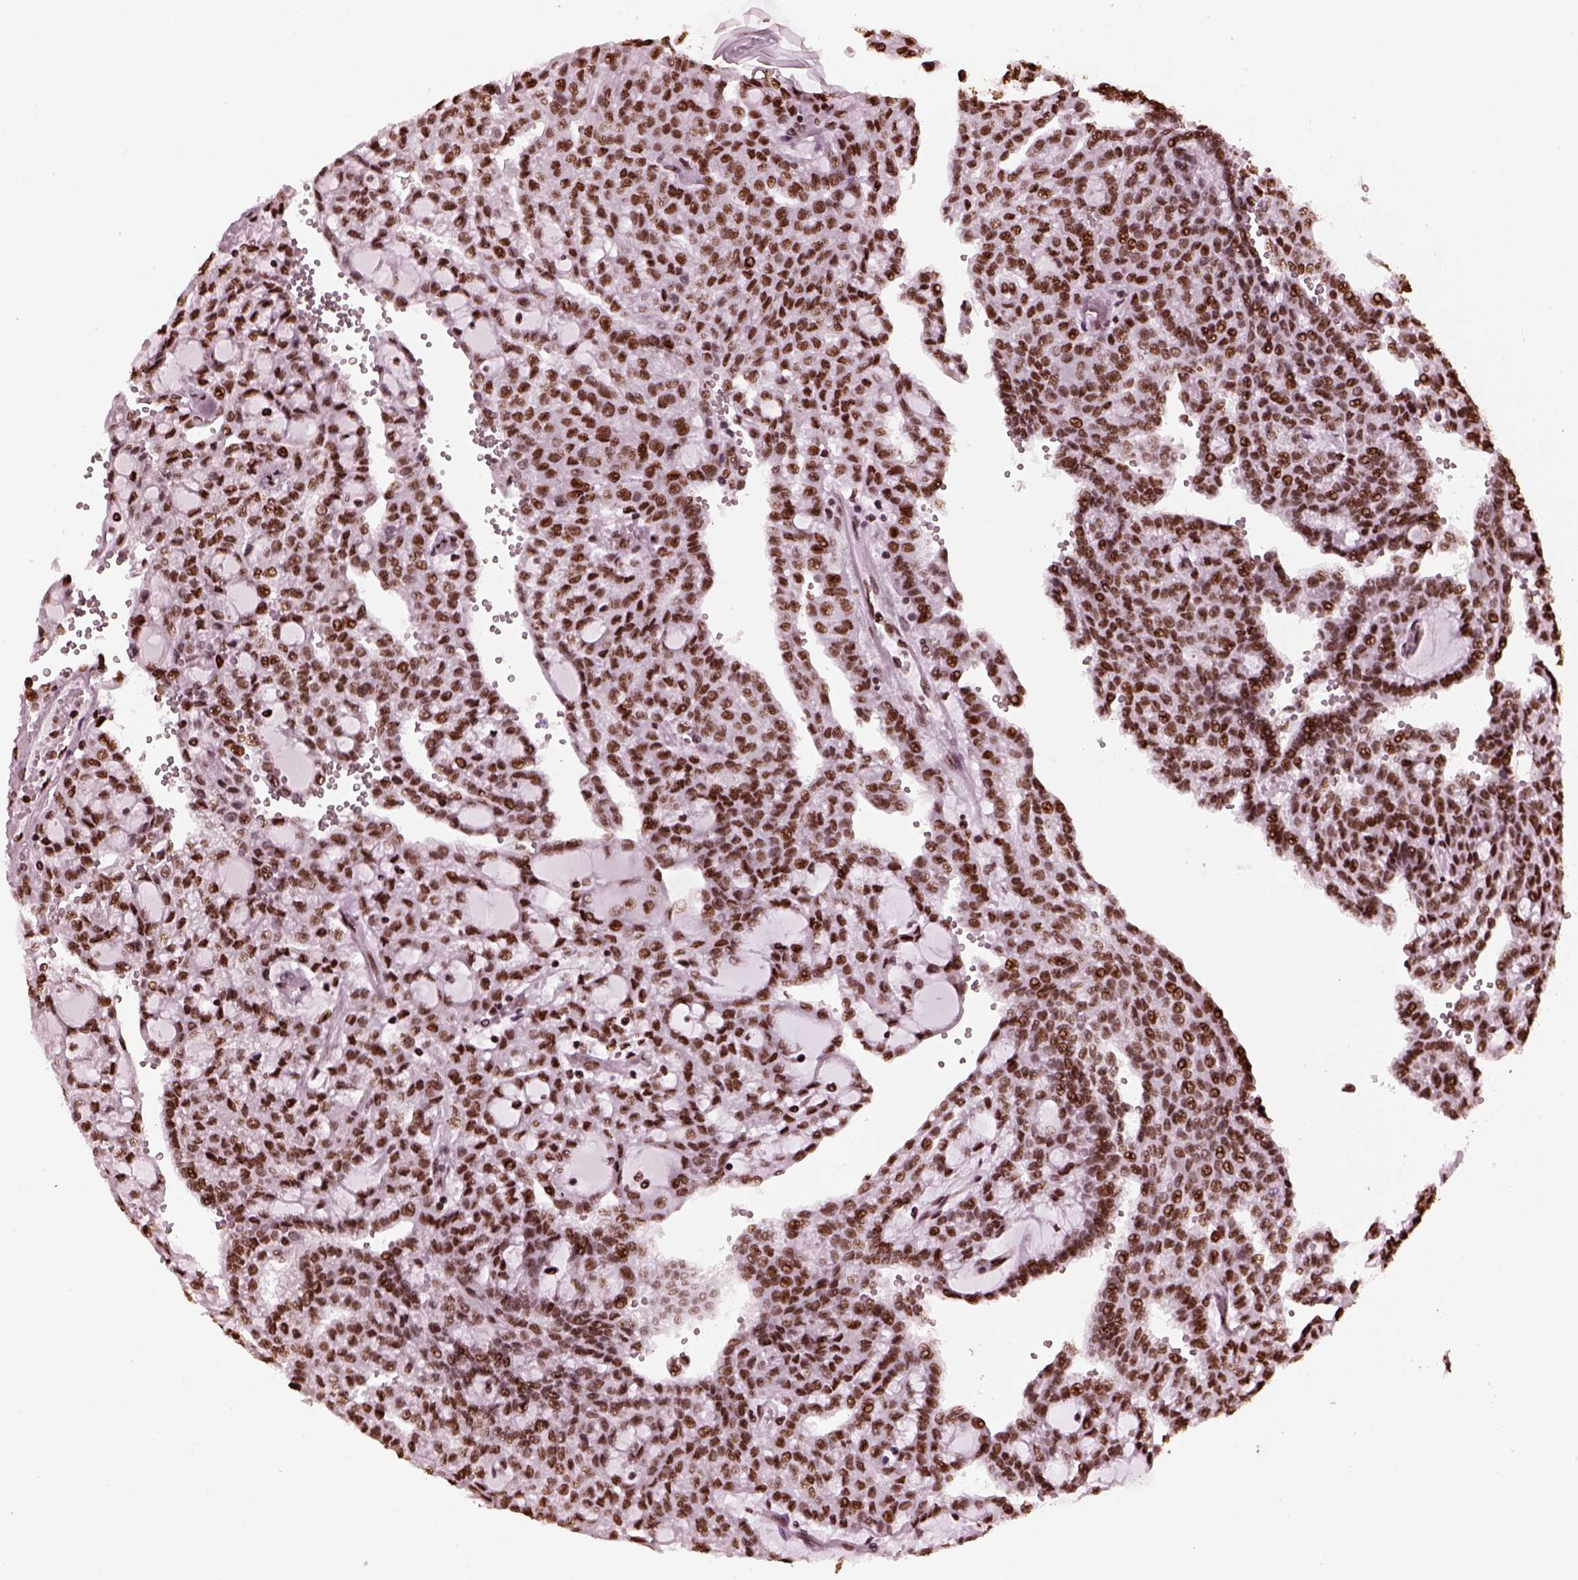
{"staining": {"intensity": "moderate", "quantity": ">75%", "location": "nuclear"}, "tissue": "renal cancer", "cell_type": "Tumor cells", "image_type": "cancer", "snomed": [{"axis": "morphology", "description": "Adenocarcinoma, NOS"}, {"axis": "topography", "description": "Kidney"}], "caption": "Renal adenocarcinoma stained with a protein marker shows moderate staining in tumor cells.", "gene": "CBFA2T3", "patient": {"sex": "male", "age": 63}}